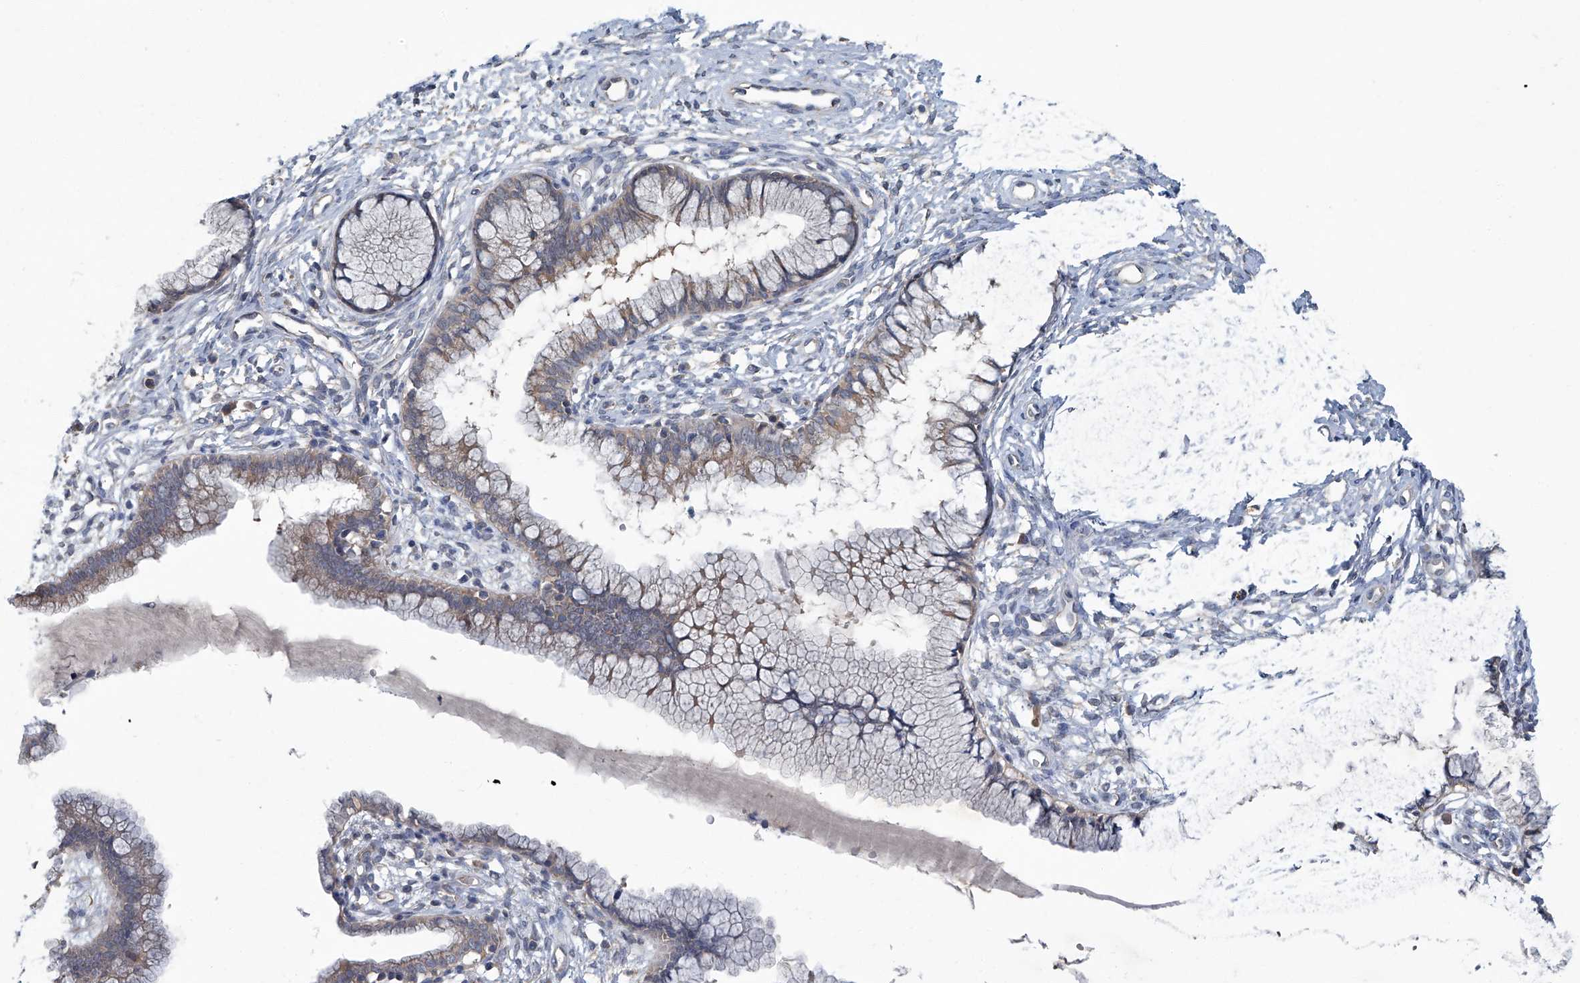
{"staining": {"intensity": "weak", "quantity": "25%-75%", "location": "cytoplasmic/membranous"}, "tissue": "cervix", "cell_type": "Glandular cells", "image_type": "normal", "snomed": [{"axis": "morphology", "description": "Normal tissue, NOS"}, {"axis": "topography", "description": "Cervix"}], "caption": "IHC (DAB (3,3'-diaminobenzidine)) staining of benign cervix demonstrates weak cytoplasmic/membranous protein positivity in about 25%-75% of glandular cells. Using DAB (brown) and hematoxylin (blue) stains, captured at high magnification using brightfield microscopy.", "gene": "ANKRD34A", "patient": {"sex": "female", "age": 36}}